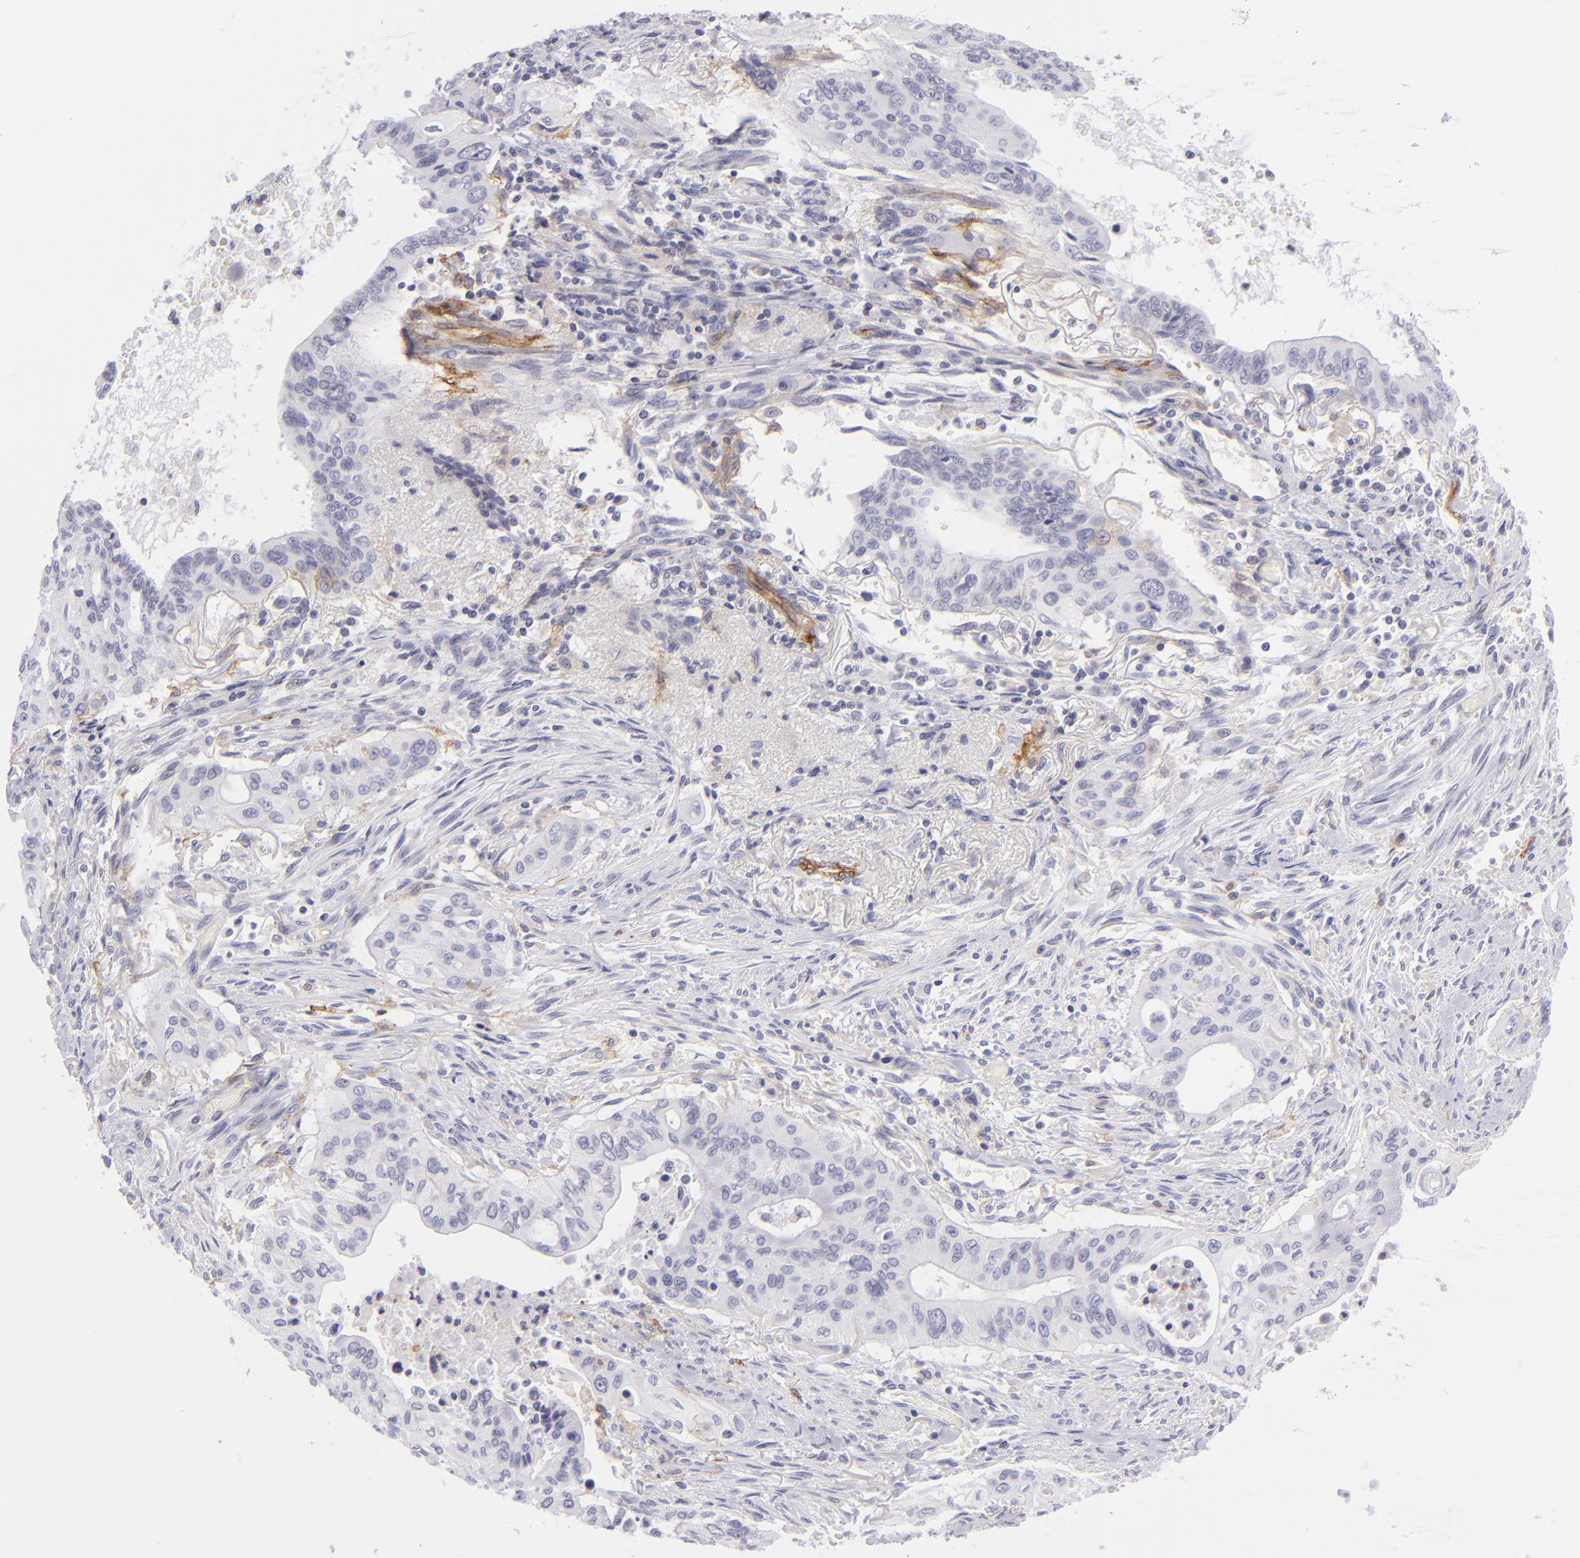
{"staining": {"intensity": "negative", "quantity": "none", "location": "none"}, "tissue": "pancreatic cancer", "cell_type": "Tumor cells", "image_type": "cancer", "snomed": [{"axis": "morphology", "description": "Adenocarcinoma, NOS"}, {"axis": "topography", "description": "Pancreas"}], "caption": "A histopathology image of pancreatic cancer (adenocarcinoma) stained for a protein displays no brown staining in tumor cells.", "gene": "THBD", "patient": {"sex": "male", "age": 77}}